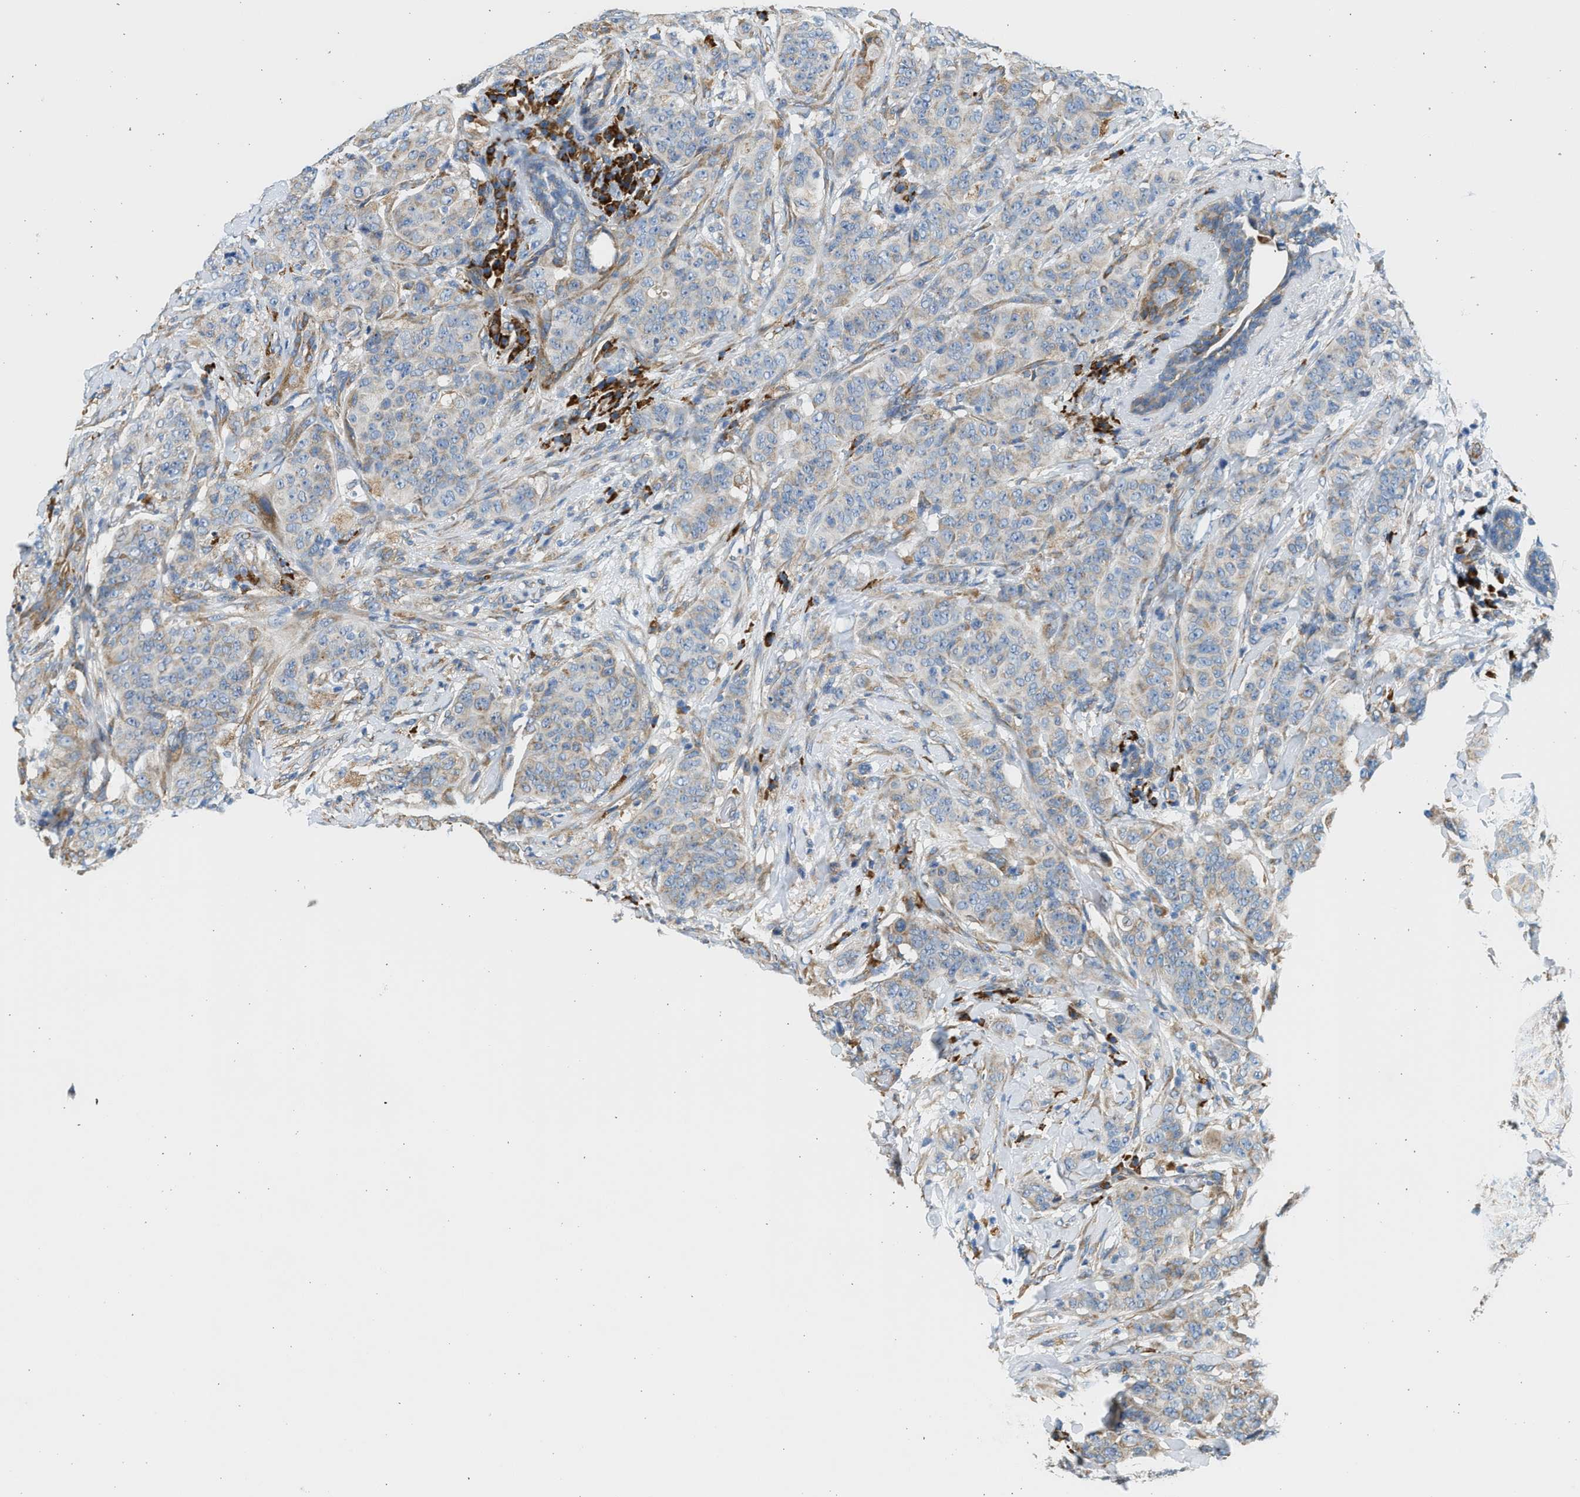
{"staining": {"intensity": "weak", "quantity": "<25%", "location": "cytoplasmic/membranous"}, "tissue": "breast cancer", "cell_type": "Tumor cells", "image_type": "cancer", "snomed": [{"axis": "morphology", "description": "Normal tissue, NOS"}, {"axis": "morphology", "description": "Duct carcinoma"}, {"axis": "topography", "description": "Breast"}], "caption": "An image of breast cancer stained for a protein exhibits no brown staining in tumor cells. Nuclei are stained in blue.", "gene": "CNTN6", "patient": {"sex": "female", "age": 40}}